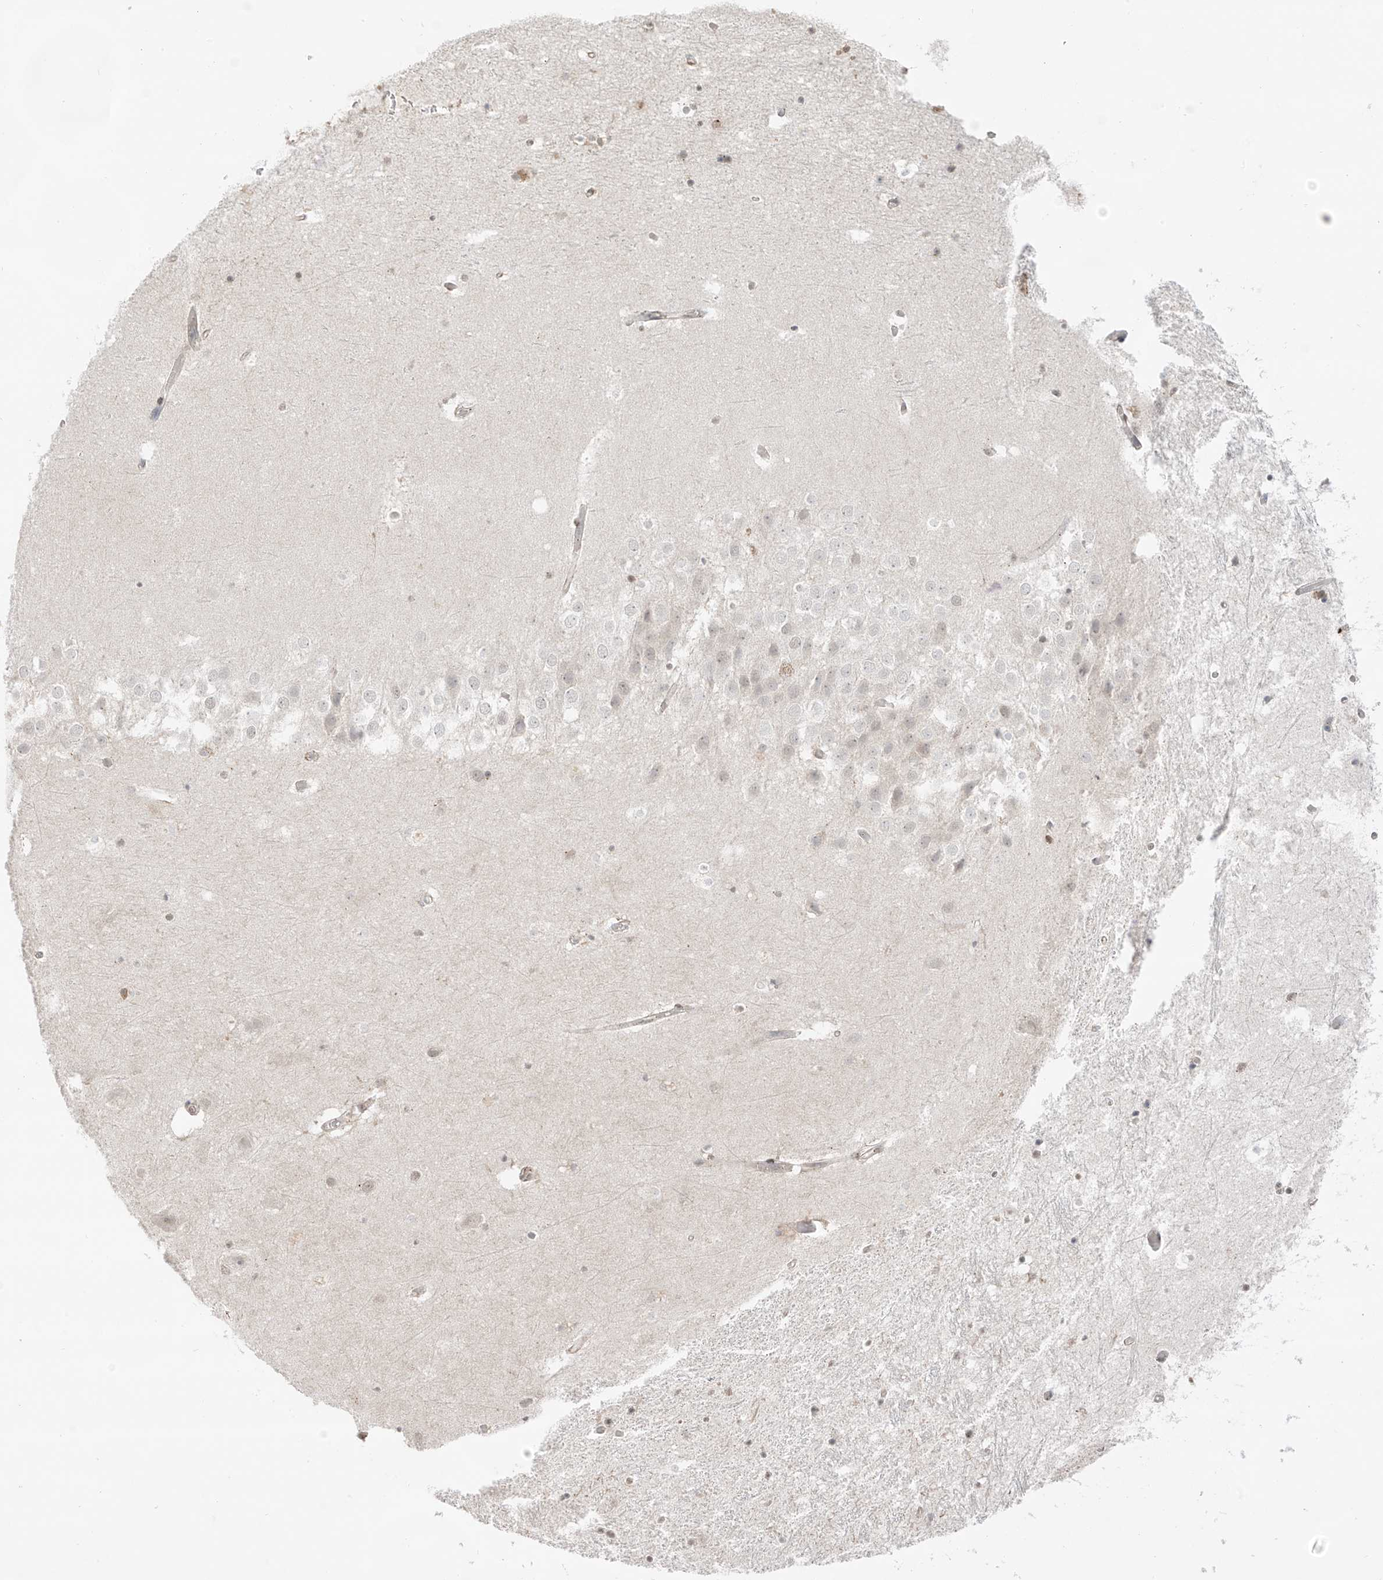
{"staining": {"intensity": "weak", "quantity": "<25%", "location": "nuclear"}, "tissue": "hippocampus", "cell_type": "Glial cells", "image_type": "normal", "snomed": [{"axis": "morphology", "description": "Normal tissue, NOS"}, {"axis": "topography", "description": "Hippocampus"}], "caption": "A high-resolution histopathology image shows IHC staining of benign hippocampus, which demonstrates no significant staining in glial cells.", "gene": "N4BP3", "patient": {"sex": "female", "age": 52}}